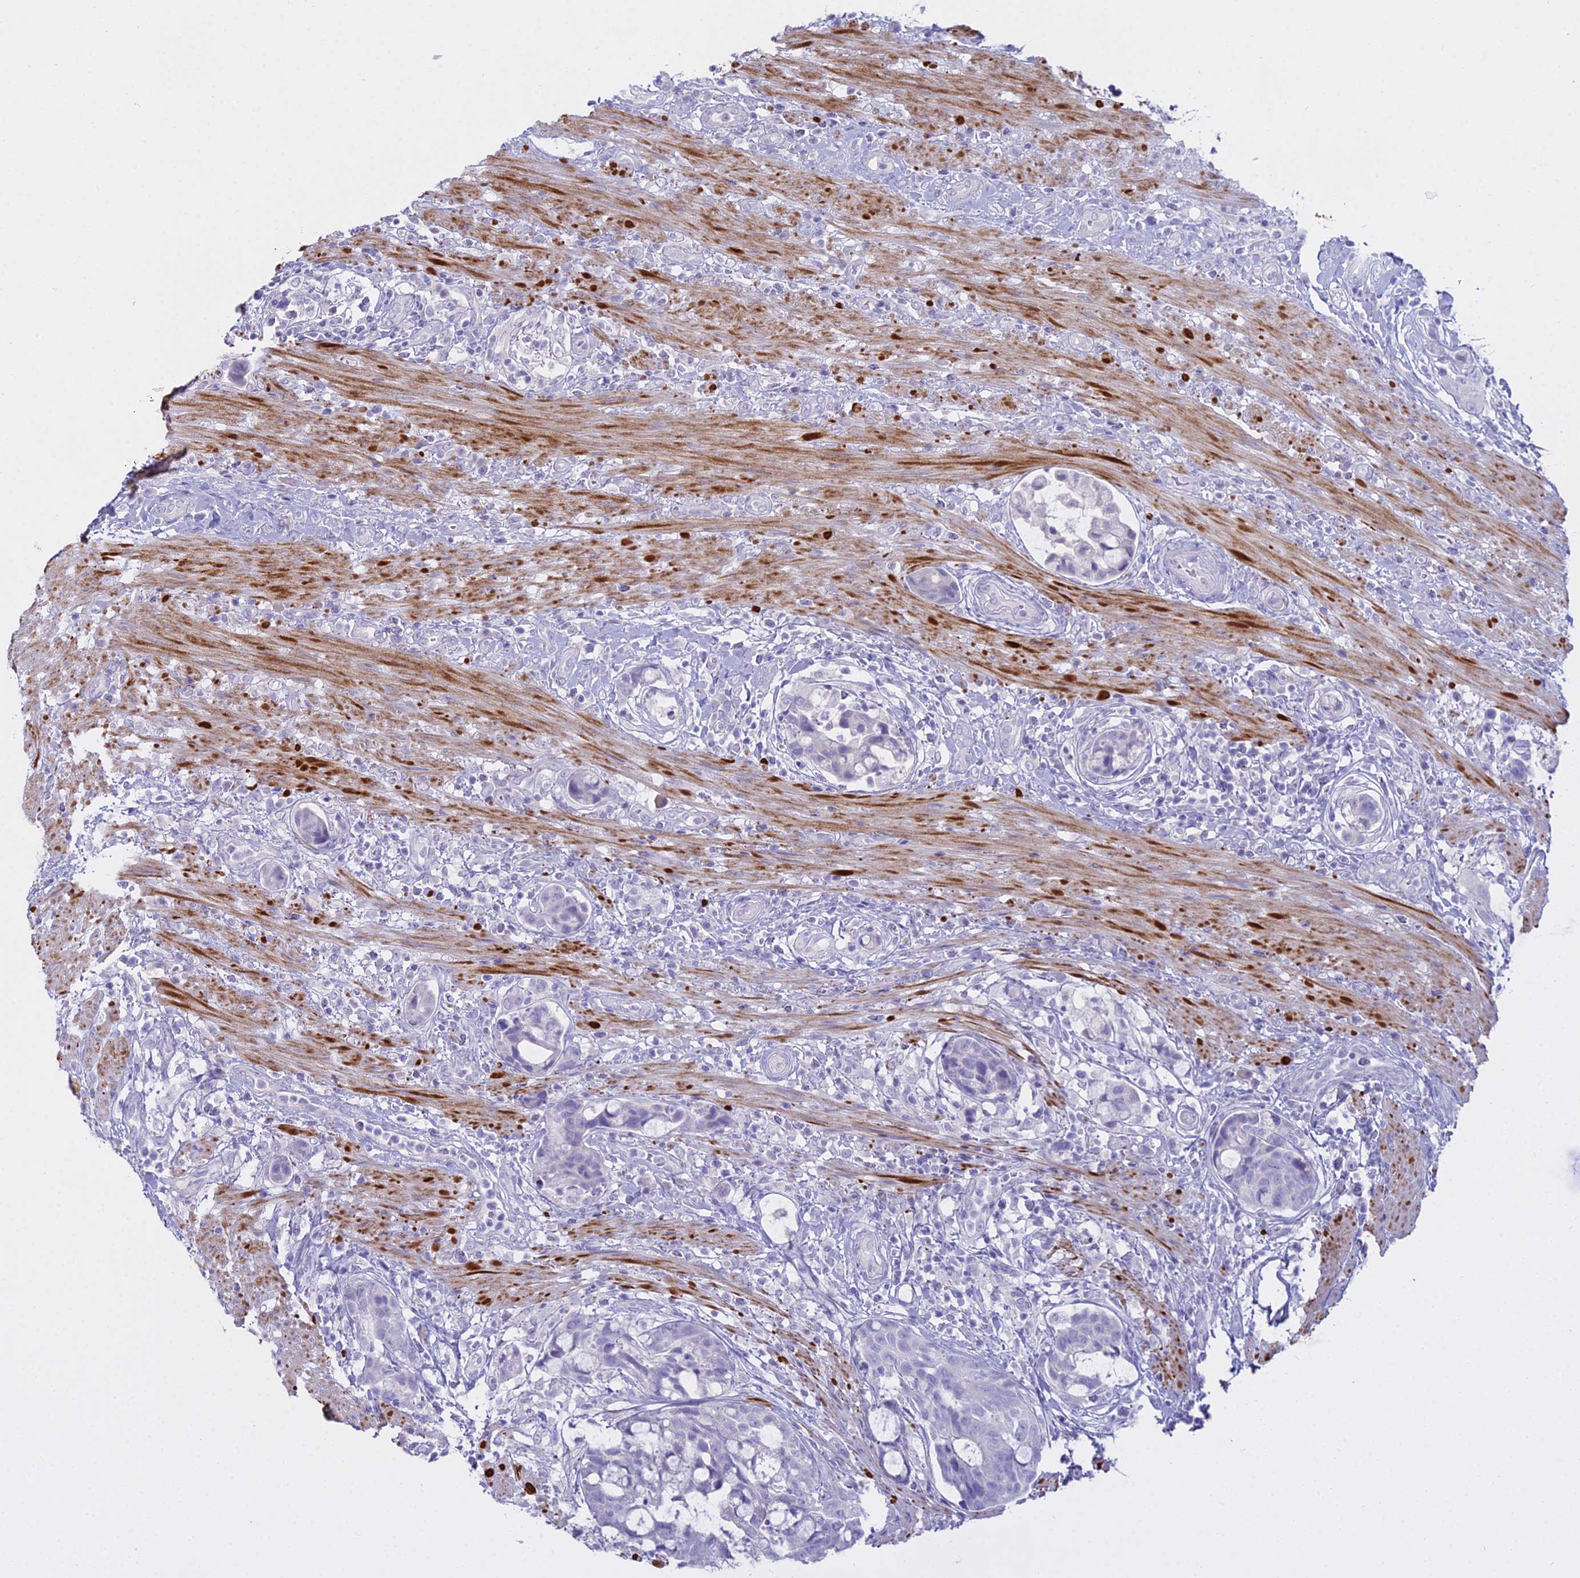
{"staining": {"intensity": "negative", "quantity": "none", "location": "none"}, "tissue": "colorectal cancer", "cell_type": "Tumor cells", "image_type": "cancer", "snomed": [{"axis": "morphology", "description": "Adenocarcinoma, NOS"}, {"axis": "topography", "description": "Colon"}], "caption": "Tumor cells show no significant protein expression in colorectal adenocarcinoma. (DAB IHC visualized using brightfield microscopy, high magnification).", "gene": "ALPP", "patient": {"sex": "female", "age": 82}}